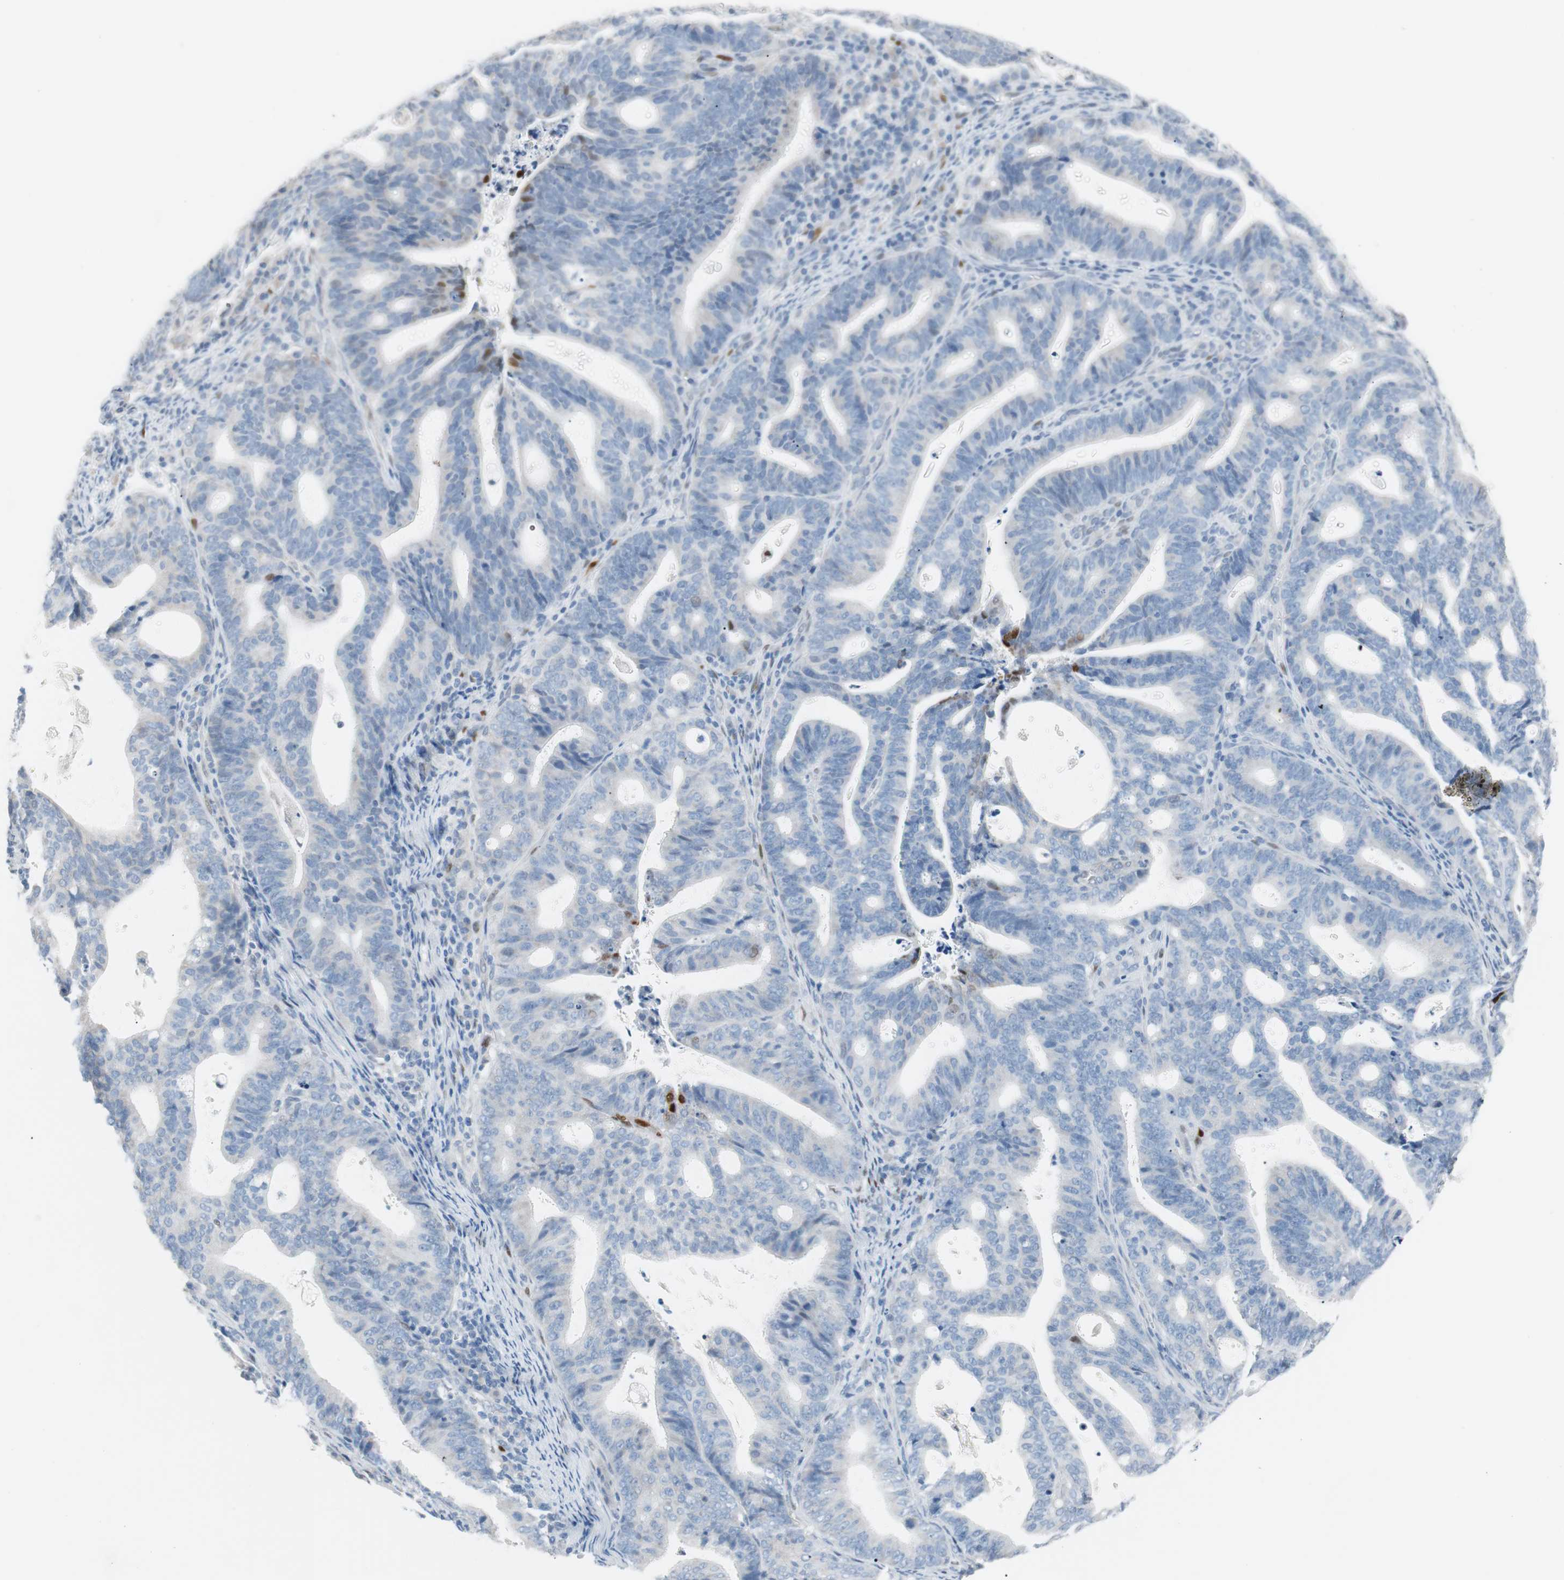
{"staining": {"intensity": "strong", "quantity": "<25%", "location": "nuclear"}, "tissue": "endometrial cancer", "cell_type": "Tumor cells", "image_type": "cancer", "snomed": [{"axis": "morphology", "description": "Adenocarcinoma, NOS"}, {"axis": "topography", "description": "Uterus"}], "caption": "Protein staining of endometrial cancer (adenocarcinoma) tissue demonstrates strong nuclear staining in about <25% of tumor cells.", "gene": "FOSL1", "patient": {"sex": "female", "age": 83}}